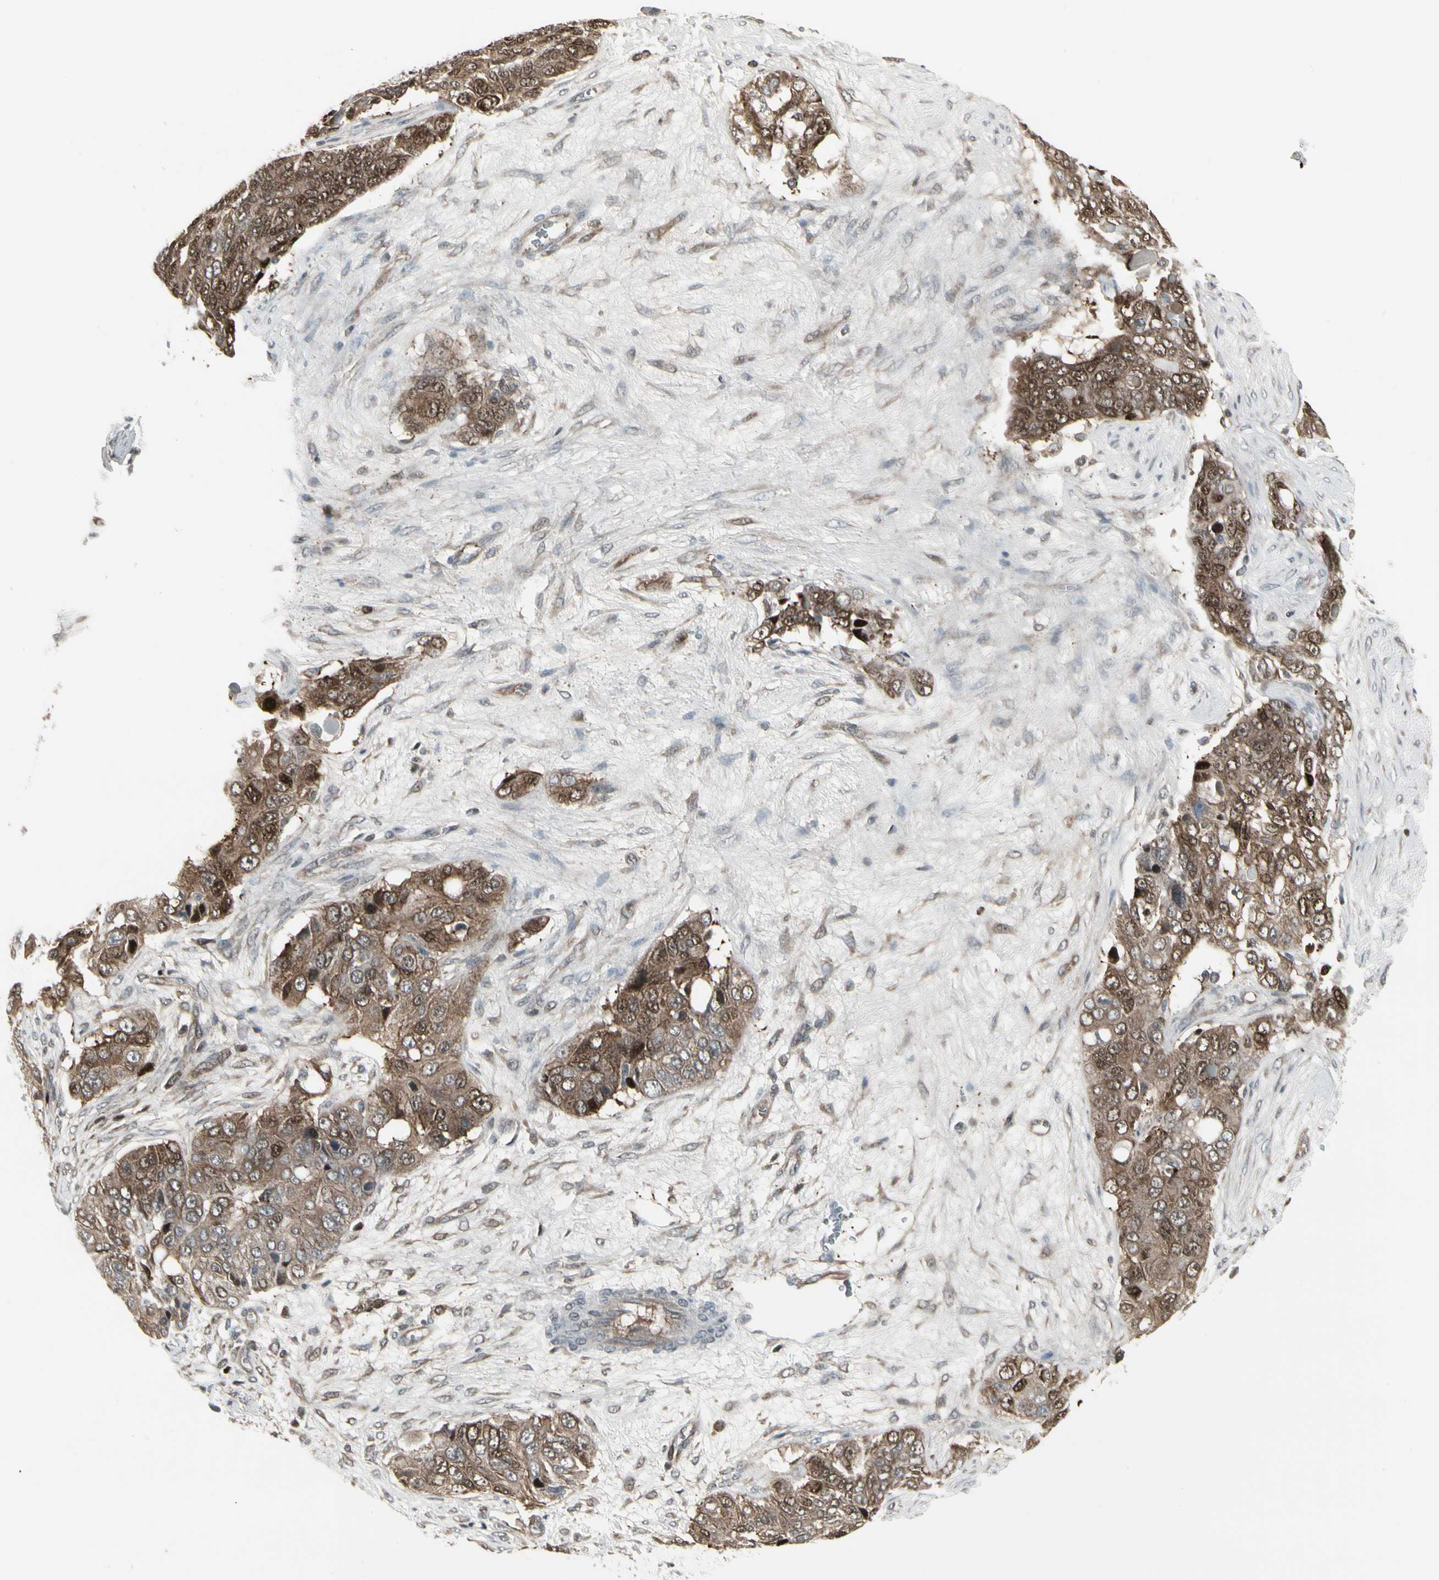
{"staining": {"intensity": "strong", "quantity": ">75%", "location": "cytoplasmic/membranous,nuclear"}, "tissue": "ovarian cancer", "cell_type": "Tumor cells", "image_type": "cancer", "snomed": [{"axis": "morphology", "description": "Carcinoma, endometroid"}, {"axis": "topography", "description": "Ovary"}], "caption": "IHC (DAB (3,3'-diaminobenzidine)) staining of human ovarian endometroid carcinoma exhibits strong cytoplasmic/membranous and nuclear protein staining in approximately >75% of tumor cells.", "gene": "IGFBP6", "patient": {"sex": "female", "age": 51}}